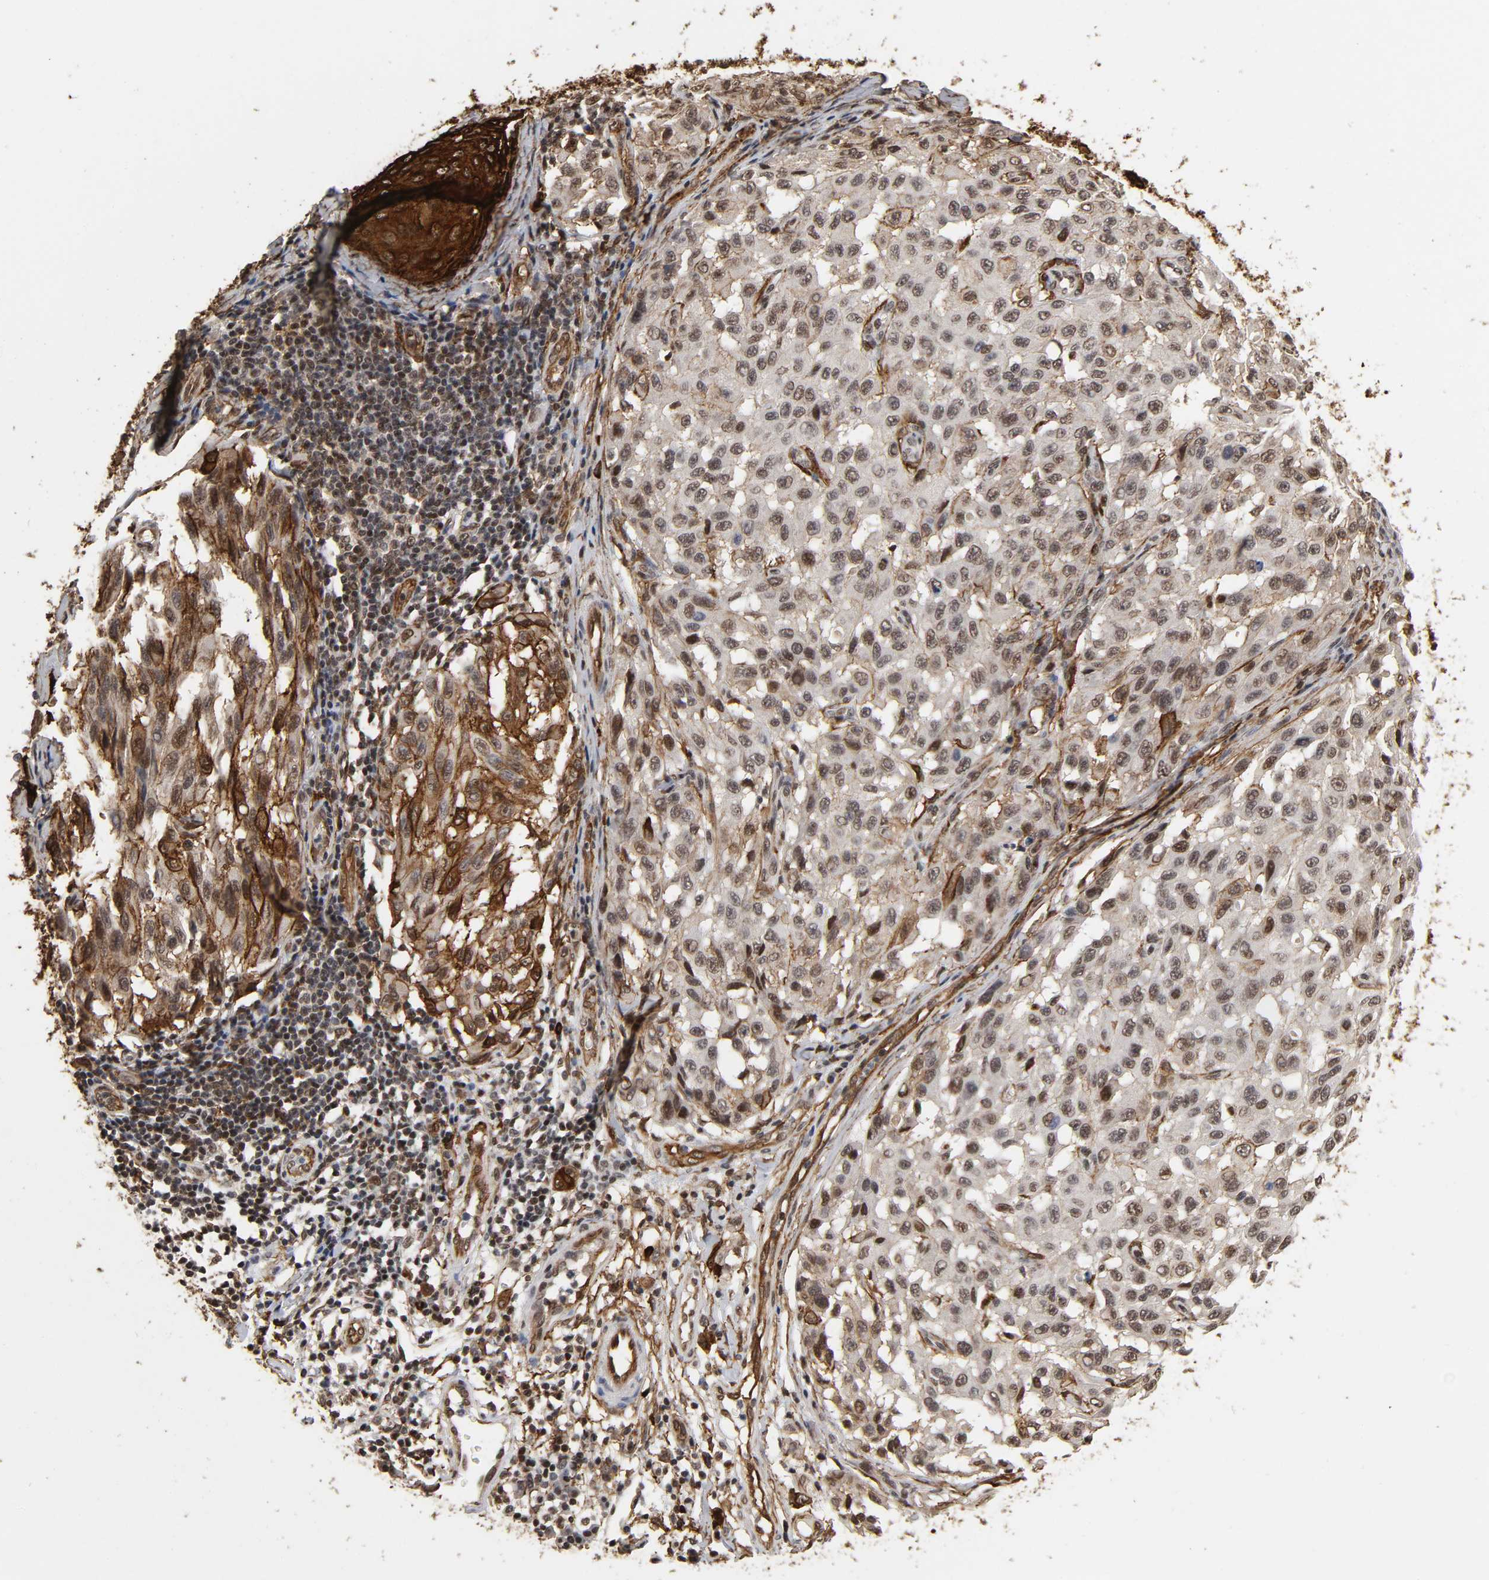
{"staining": {"intensity": "moderate", "quantity": "25%-75%", "location": "cytoplasmic/membranous,nuclear"}, "tissue": "melanoma", "cell_type": "Tumor cells", "image_type": "cancer", "snomed": [{"axis": "morphology", "description": "Malignant melanoma, NOS"}, {"axis": "topography", "description": "Skin"}], "caption": "The photomicrograph displays staining of malignant melanoma, revealing moderate cytoplasmic/membranous and nuclear protein positivity (brown color) within tumor cells.", "gene": "AHNAK2", "patient": {"sex": "male", "age": 30}}